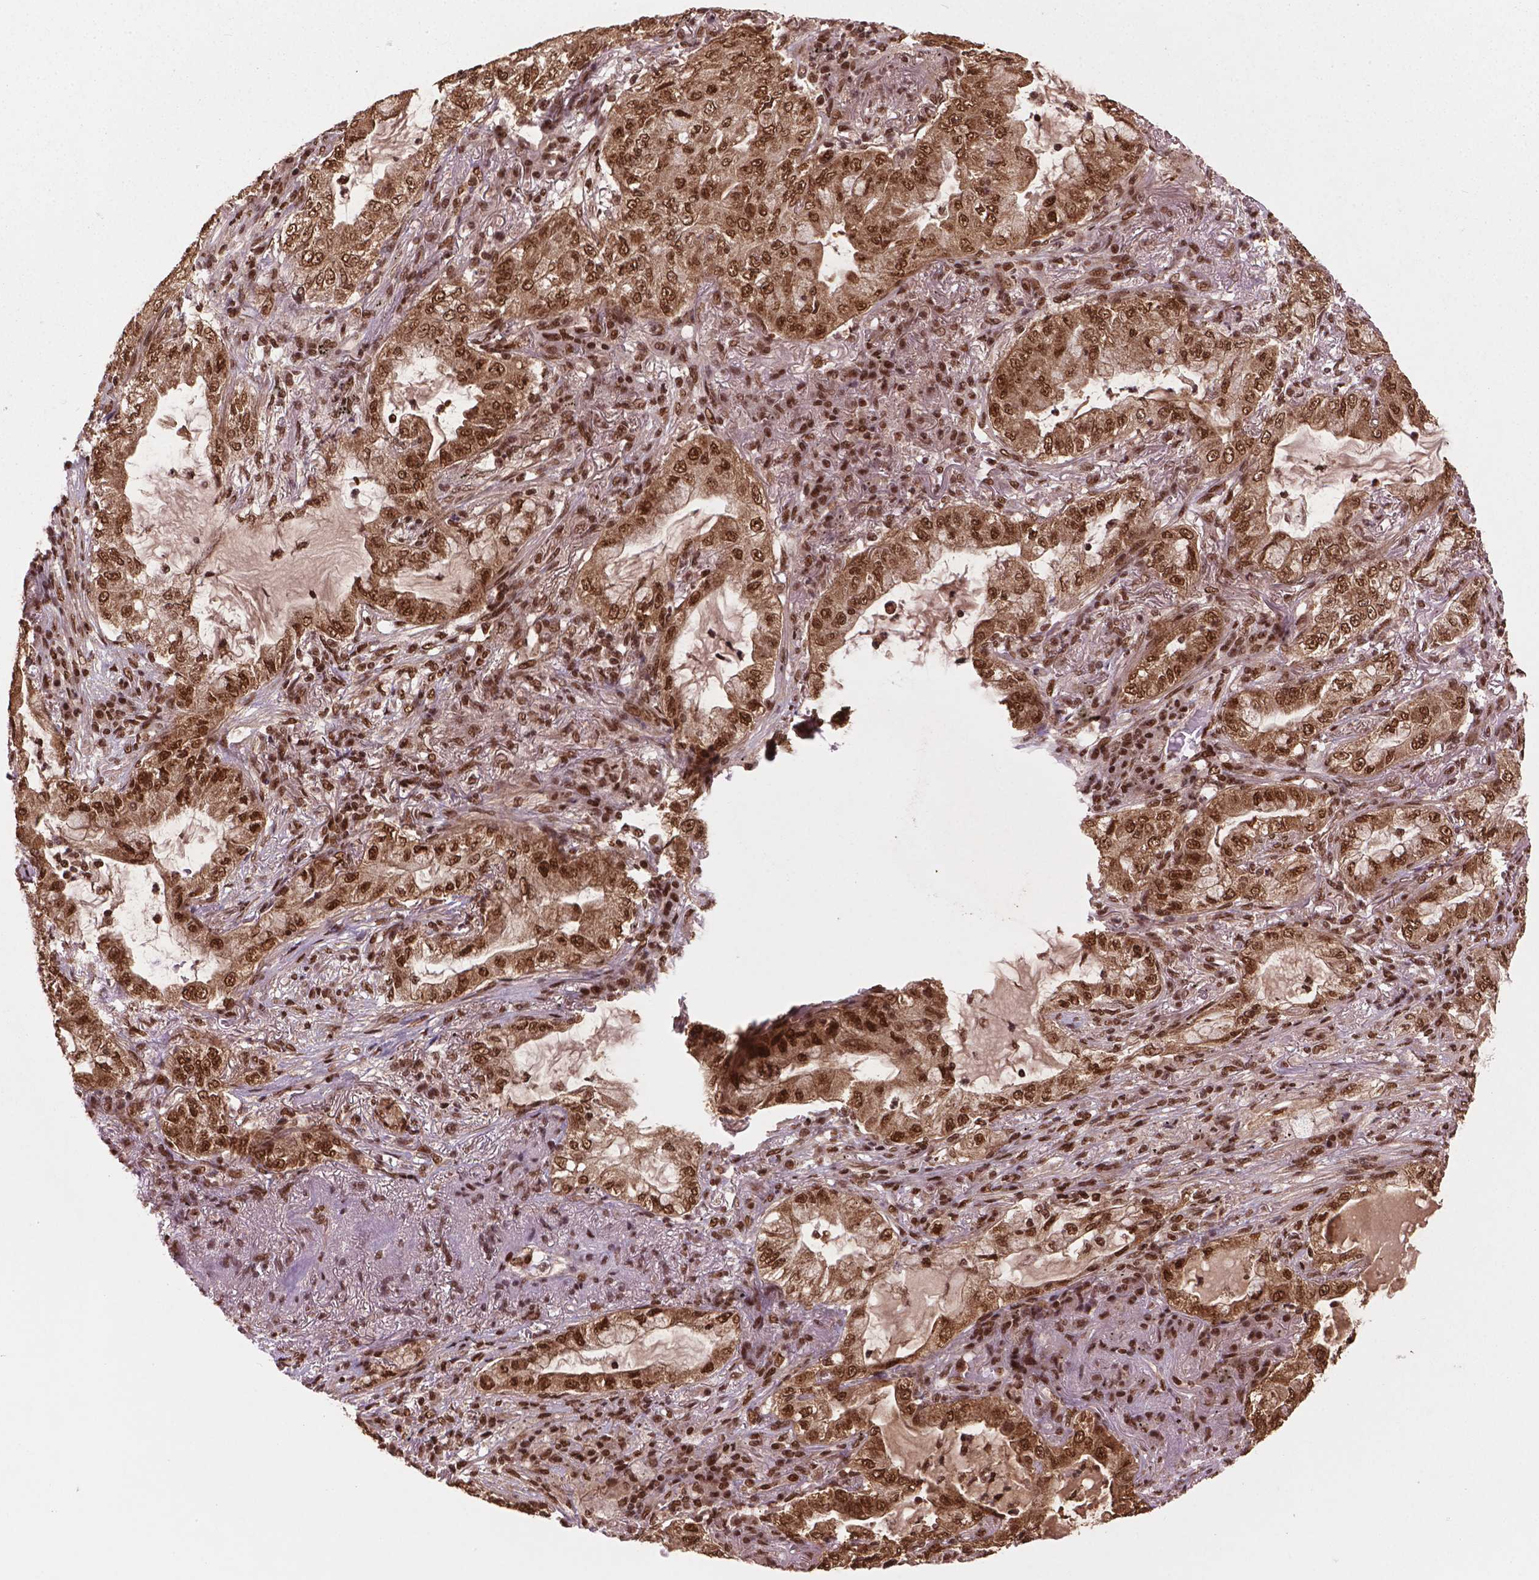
{"staining": {"intensity": "strong", "quantity": ">75%", "location": "cytoplasmic/membranous,nuclear"}, "tissue": "lung cancer", "cell_type": "Tumor cells", "image_type": "cancer", "snomed": [{"axis": "morphology", "description": "Adenocarcinoma, NOS"}, {"axis": "topography", "description": "Lung"}], "caption": "A high amount of strong cytoplasmic/membranous and nuclear expression is present in about >75% of tumor cells in lung adenocarcinoma tissue.", "gene": "SIRT6", "patient": {"sex": "female", "age": 73}}